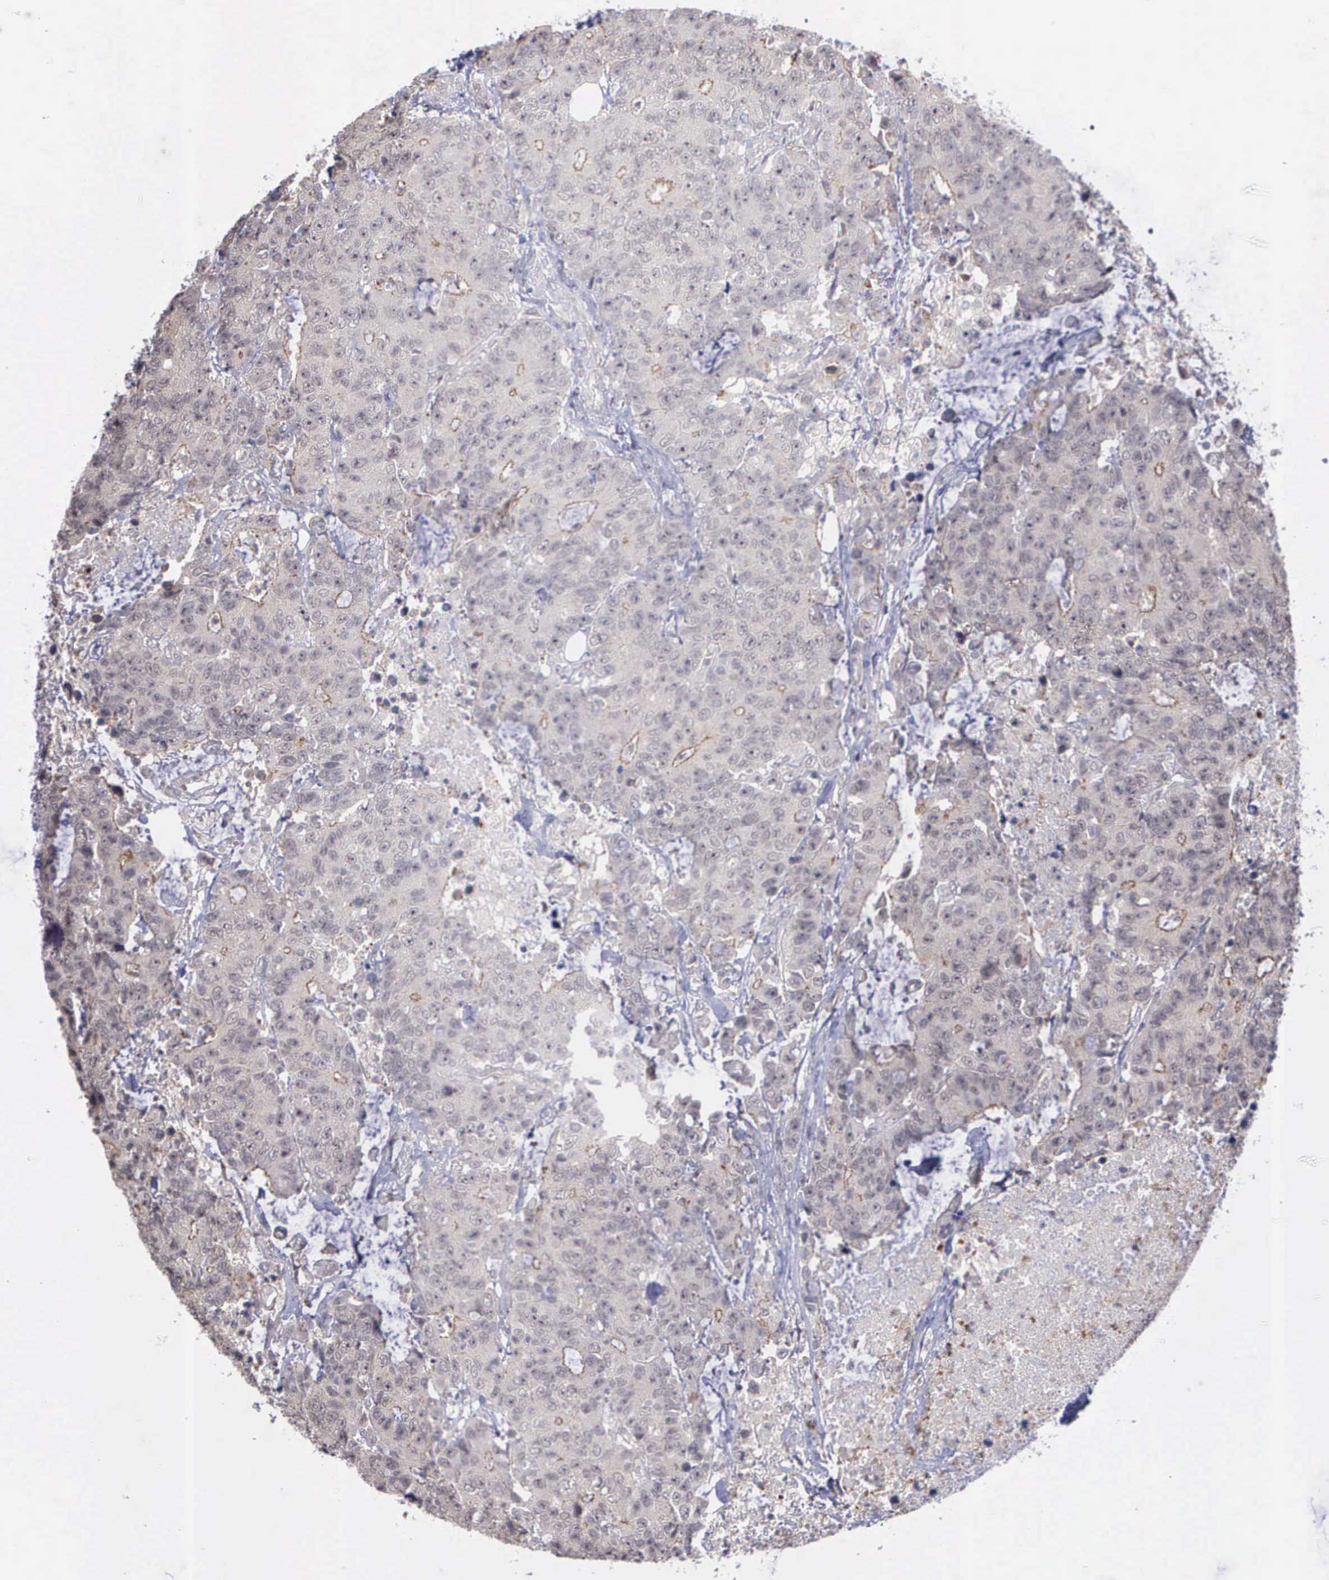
{"staining": {"intensity": "weak", "quantity": ">75%", "location": "cytoplasmic/membranous"}, "tissue": "colorectal cancer", "cell_type": "Tumor cells", "image_type": "cancer", "snomed": [{"axis": "morphology", "description": "Adenocarcinoma, NOS"}, {"axis": "topography", "description": "Colon"}], "caption": "Immunohistochemical staining of colorectal adenocarcinoma displays low levels of weak cytoplasmic/membranous staining in approximately >75% of tumor cells.", "gene": "MAP3K9", "patient": {"sex": "female", "age": 86}}